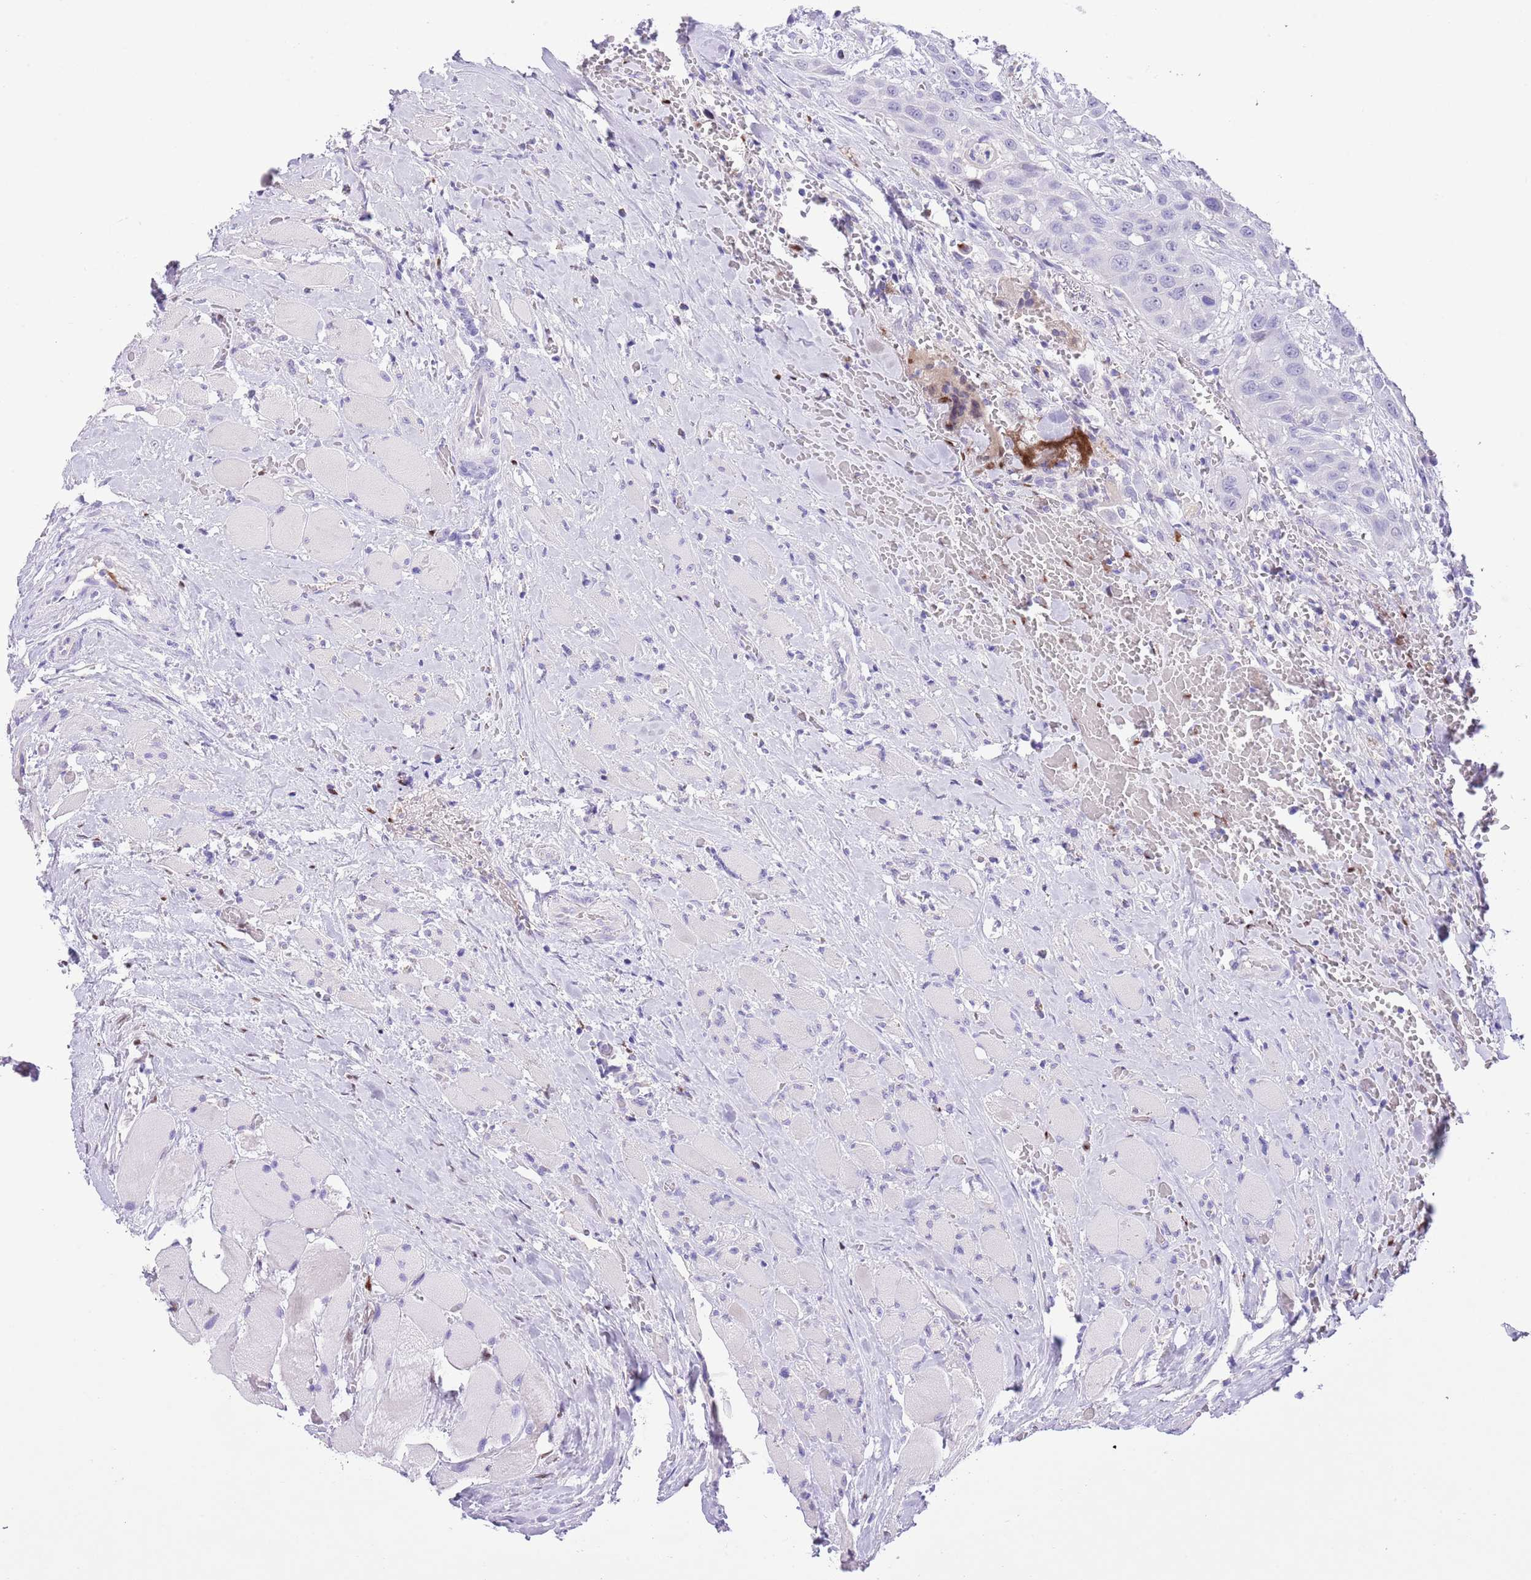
{"staining": {"intensity": "negative", "quantity": "none", "location": "none"}, "tissue": "head and neck cancer", "cell_type": "Tumor cells", "image_type": "cancer", "snomed": [{"axis": "morphology", "description": "Squamous cell carcinoma, NOS"}, {"axis": "topography", "description": "Head-Neck"}], "caption": "This photomicrograph is of head and neck cancer stained with immunohistochemistry (IHC) to label a protein in brown with the nuclei are counter-stained blue. There is no positivity in tumor cells. (Brightfield microscopy of DAB immunohistochemistry (IHC) at high magnification).", "gene": "CLEC2A", "patient": {"sex": "male", "age": 81}}